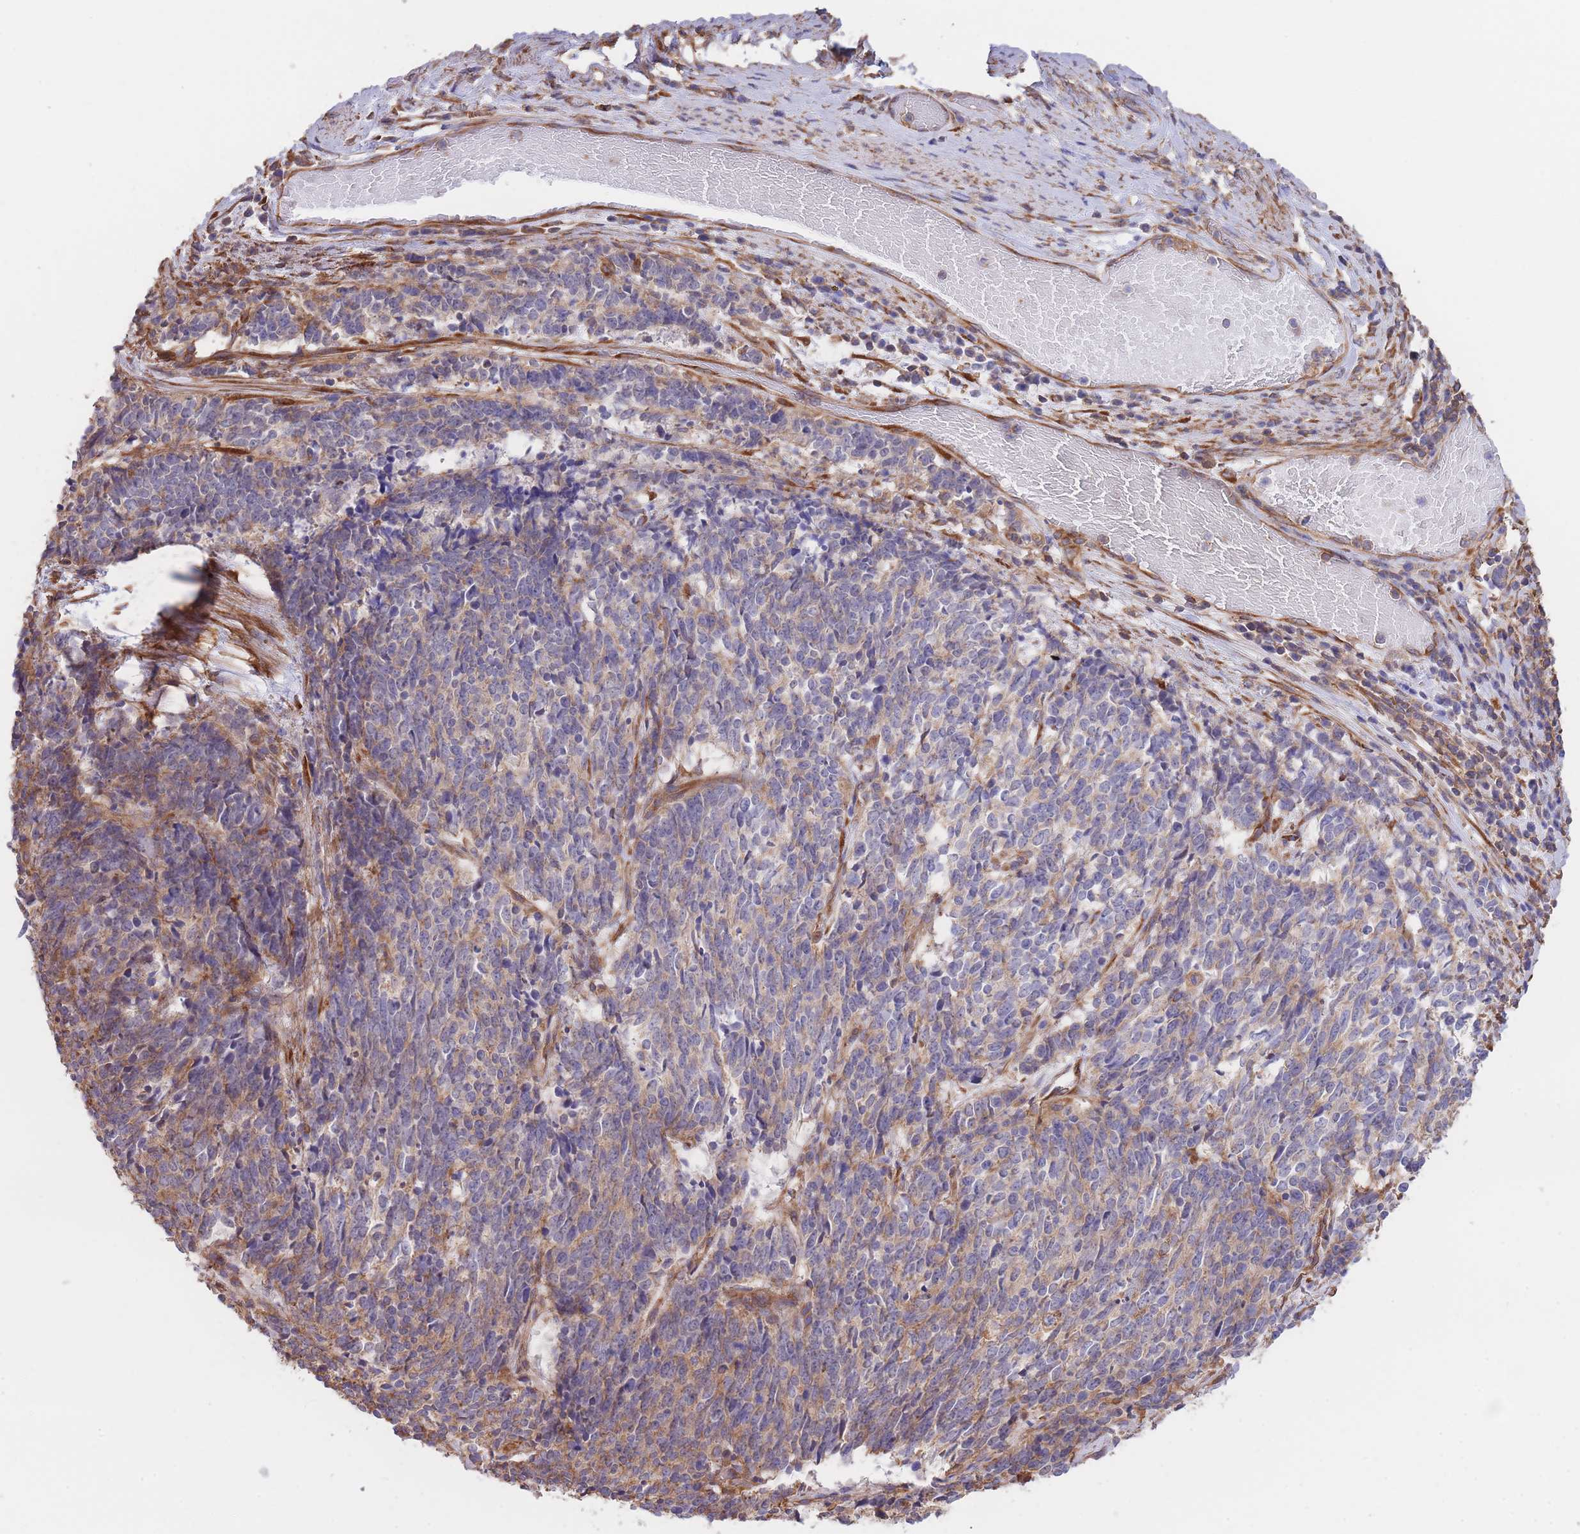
{"staining": {"intensity": "weak", "quantity": "<25%", "location": "cytoplasmic/membranous"}, "tissue": "cervical cancer", "cell_type": "Tumor cells", "image_type": "cancer", "snomed": [{"axis": "morphology", "description": "Squamous cell carcinoma, NOS"}, {"axis": "topography", "description": "Cervix"}], "caption": "Tumor cells show no significant protein staining in cervical cancer (squamous cell carcinoma). The staining was performed using DAB to visualize the protein expression in brown, while the nuclei were stained in blue with hematoxylin (Magnification: 20x).", "gene": "LRRN4CL", "patient": {"sex": "female", "age": 29}}